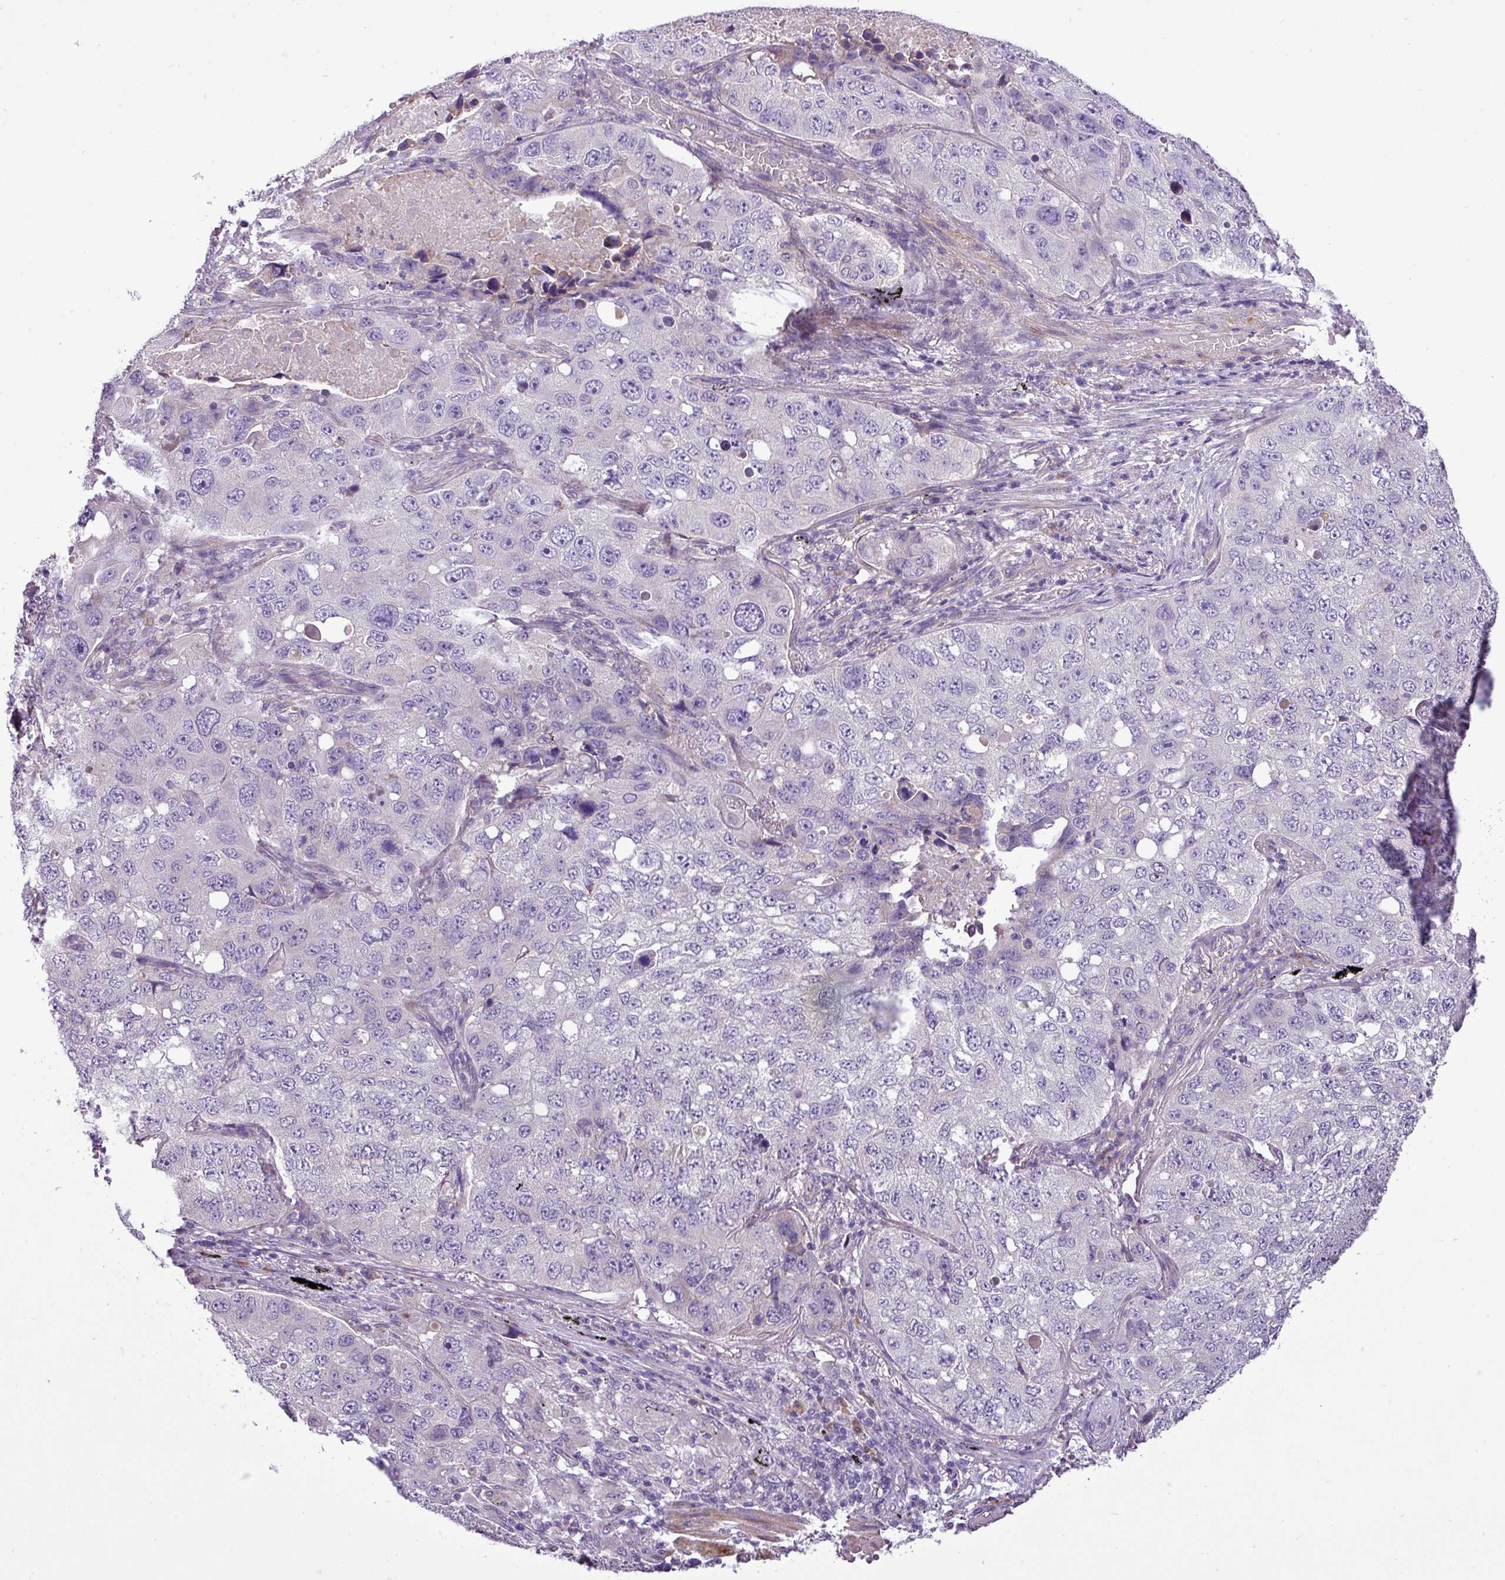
{"staining": {"intensity": "negative", "quantity": "none", "location": "none"}, "tissue": "lung cancer", "cell_type": "Tumor cells", "image_type": "cancer", "snomed": [{"axis": "morphology", "description": "Squamous cell carcinoma, NOS"}, {"axis": "topography", "description": "Lung"}], "caption": "Tumor cells are negative for protein expression in human lung cancer (squamous cell carcinoma). Nuclei are stained in blue.", "gene": "MOCS3", "patient": {"sex": "male", "age": 60}}